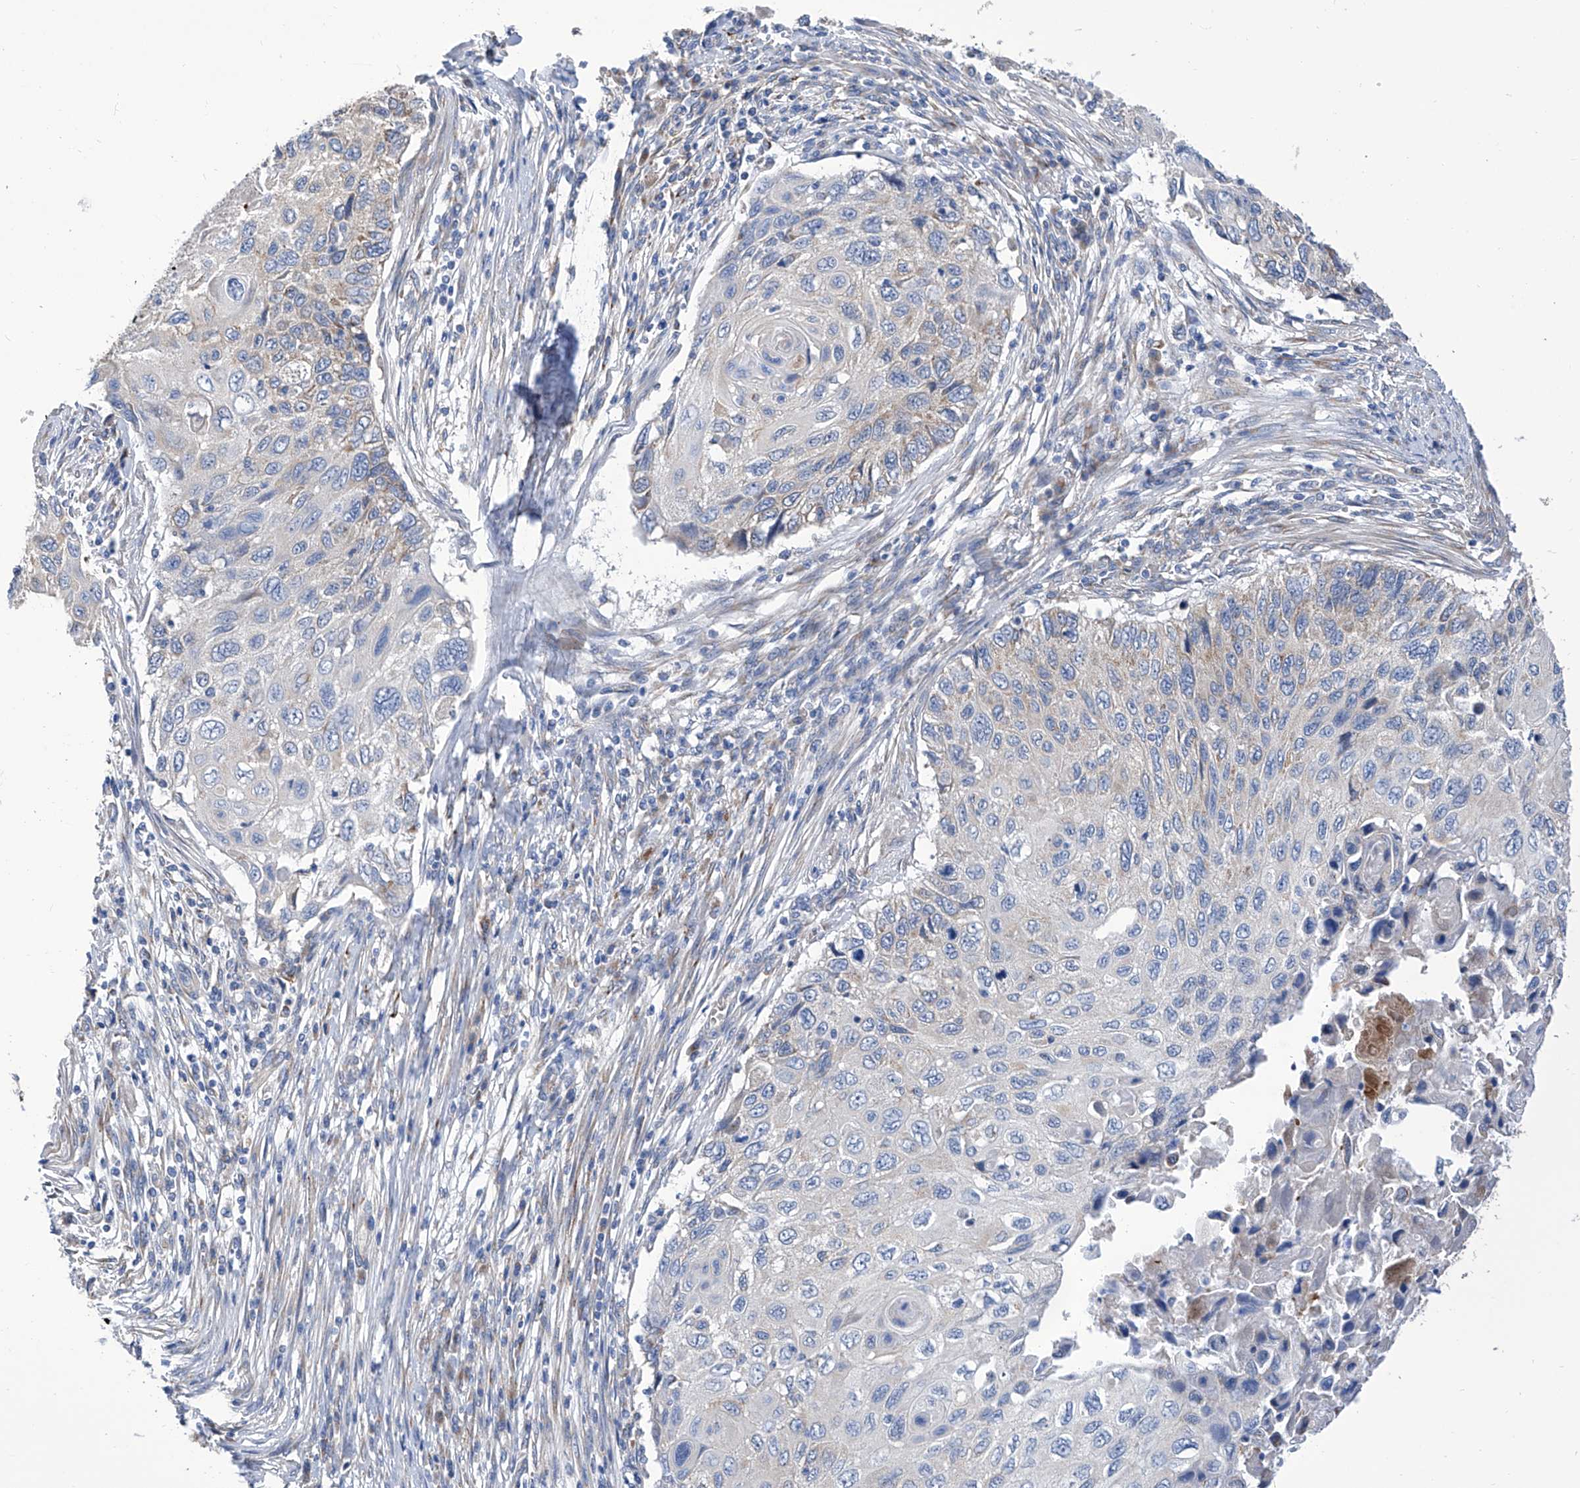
{"staining": {"intensity": "negative", "quantity": "none", "location": "none"}, "tissue": "cervical cancer", "cell_type": "Tumor cells", "image_type": "cancer", "snomed": [{"axis": "morphology", "description": "Squamous cell carcinoma, NOS"}, {"axis": "topography", "description": "Cervix"}], "caption": "Immunohistochemistry of cervical cancer reveals no staining in tumor cells.", "gene": "TJAP1", "patient": {"sex": "female", "age": 70}}